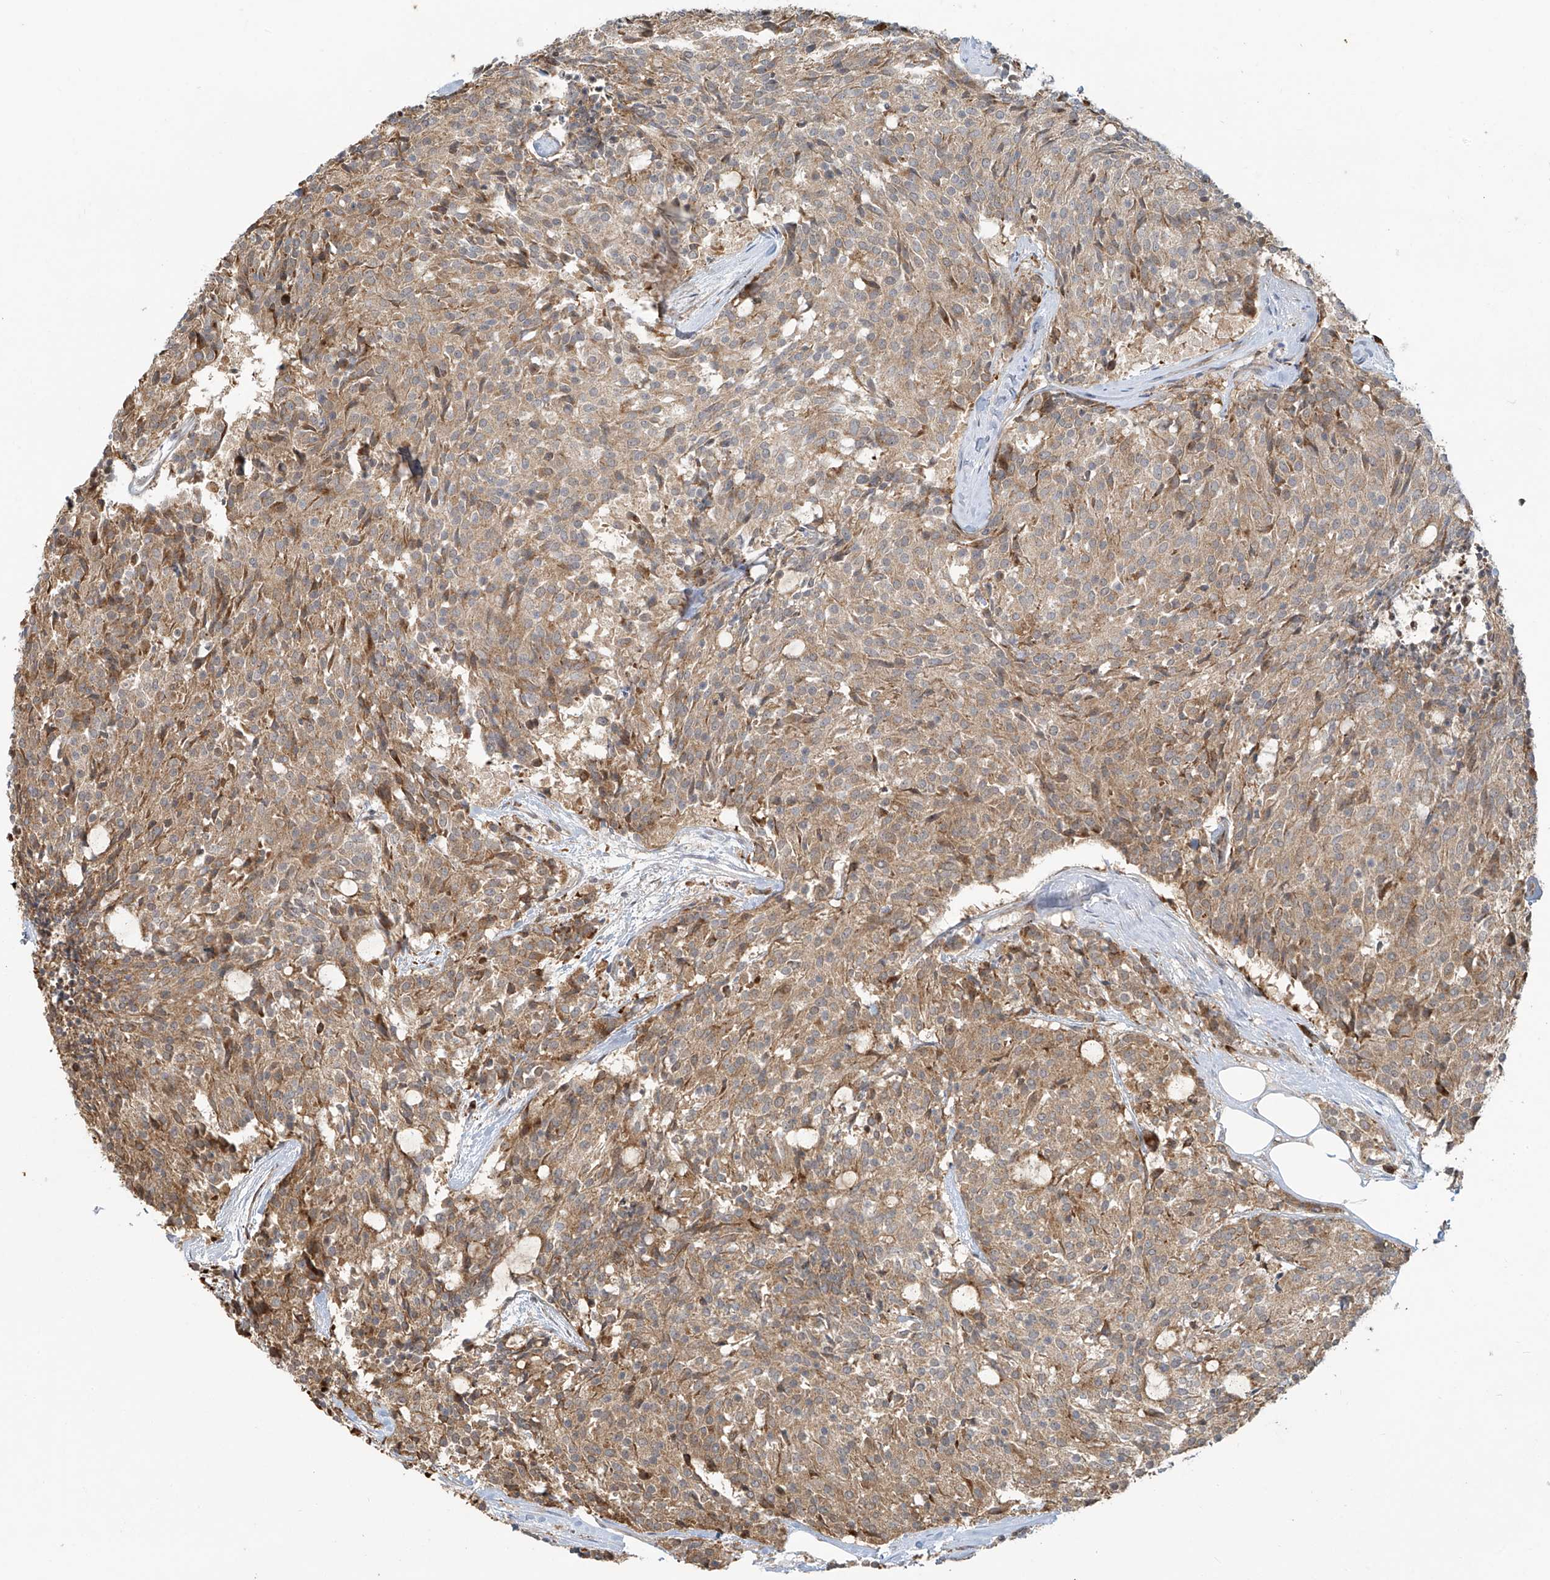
{"staining": {"intensity": "weak", "quantity": ">75%", "location": "cytoplasmic/membranous"}, "tissue": "carcinoid", "cell_type": "Tumor cells", "image_type": "cancer", "snomed": [{"axis": "morphology", "description": "Carcinoid, malignant, NOS"}, {"axis": "topography", "description": "Pancreas"}], "caption": "Immunohistochemical staining of human carcinoid (malignant) shows low levels of weak cytoplasmic/membranous protein expression in about >75% of tumor cells.", "gene": "VMP1", "patient": {"sex": "female", "age": 54}}